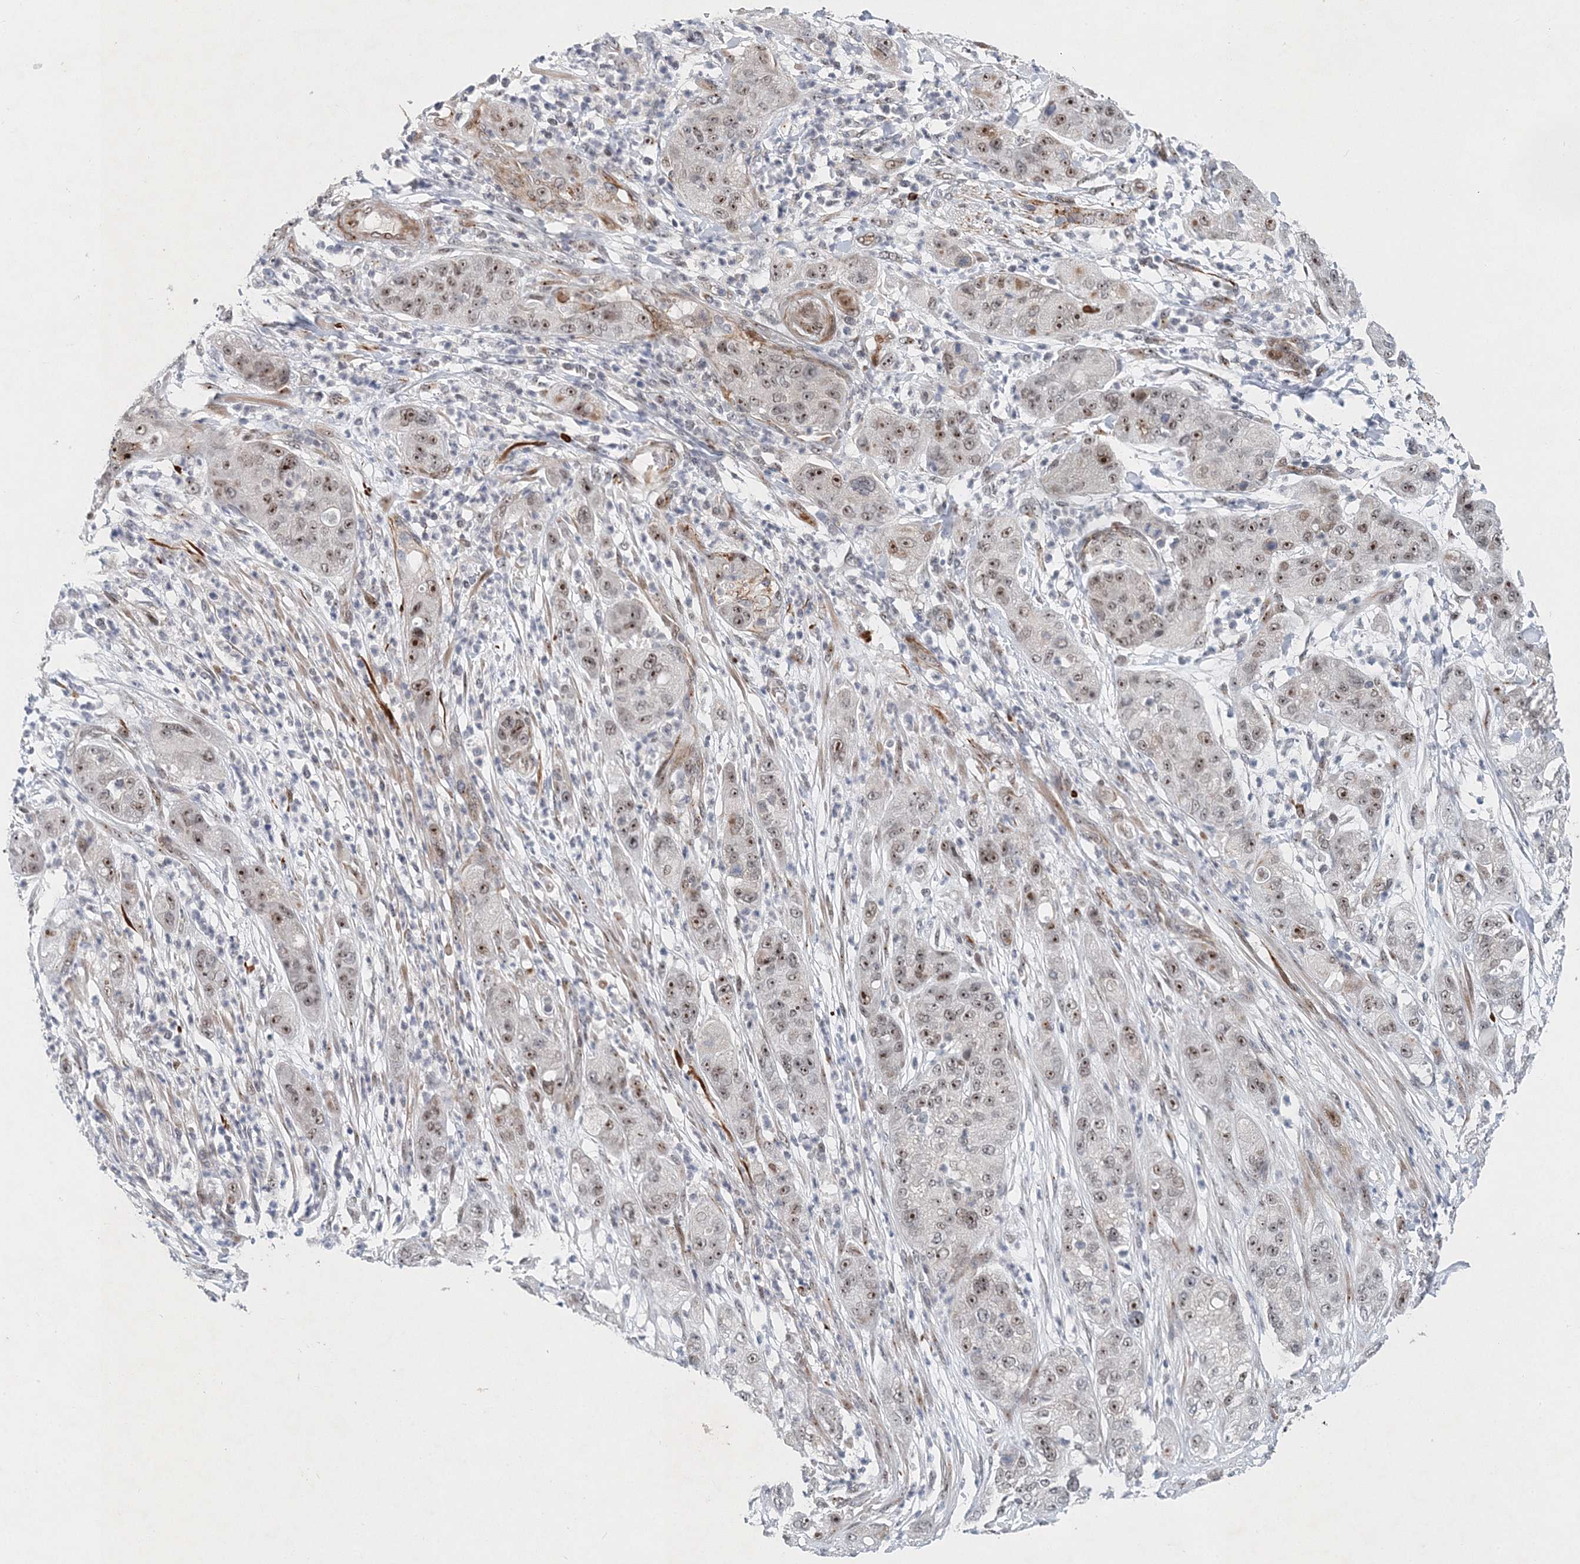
{"staining": {"intensity": "moderate", "quantity": "25%-75%", "location": "nuclear"}, "tissue": "pancreatic cancer", "cell_type": "Tumor cells", "image_type": "cancer", "snomed": [{"axis": "morphology", "description": "Adenocarcinoma, NOS"}, {"axis": "topography", "description": "Pancreas"}], "caption": "High-magnification brightfield microscopy of pancreatic adenocarcinoma stained with DAB (brown) and counterstained with hematoxylin (blue). tumor cells exhibit moderate nuclear positivity is present in approximately25%-75% of cells. (Stains: DAB in brown, nuclei in blue, Microscopy: brightfield microscopy at high magnification).", "gene": "UIMC1", "patient": {"sex": "female", "age": 78}}